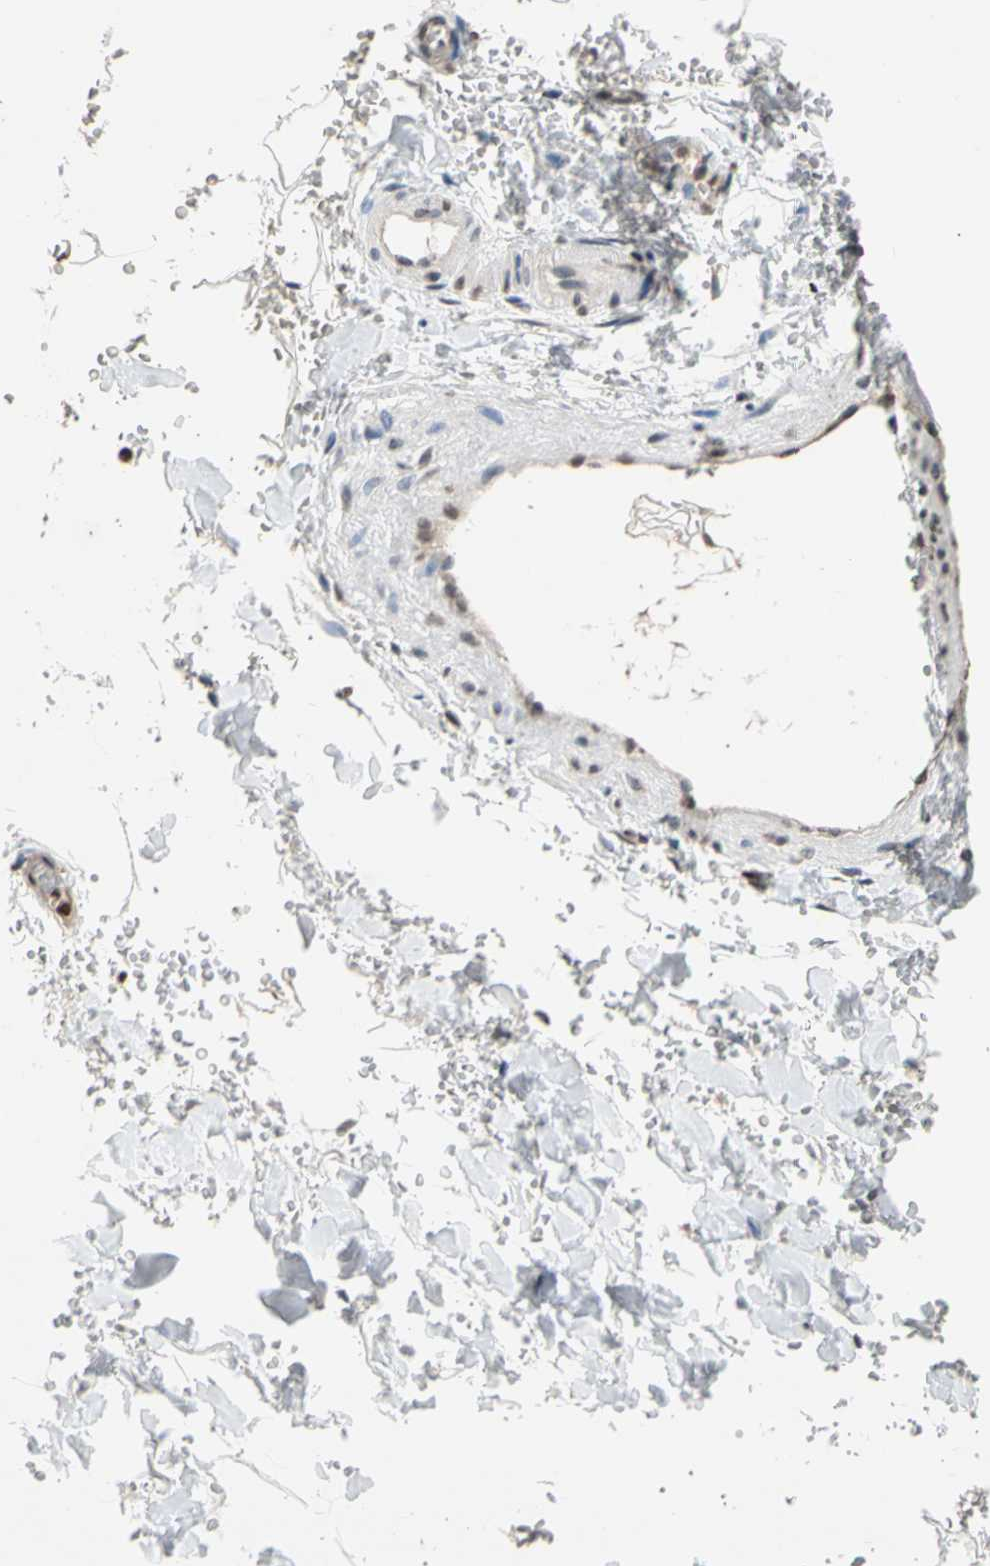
{"staining": {"intensity": "moderate", "quantity": "25%-75%", "location": "nuclear"}, "tissue": "adipose tissue", "cell_type": "Adipocytes", "image_type": "normal", "snomed": [{"axis": "morphology", "description": "Normal tissue, NOS"}, {"axis": "morphology", "description": "Carcinoma, NOS"}, {"axis": "topography", "description": "Pancreas"}, {"axis": "topography", "description": "Peripheral nerve tissue"}], "caption": "The immunohistochemical stain shows moderate nuclear staining in adipocytes of unremarkable adipose tissue.", "gene": "GPX4", "patient": {"sex": "female", "age": 29}}